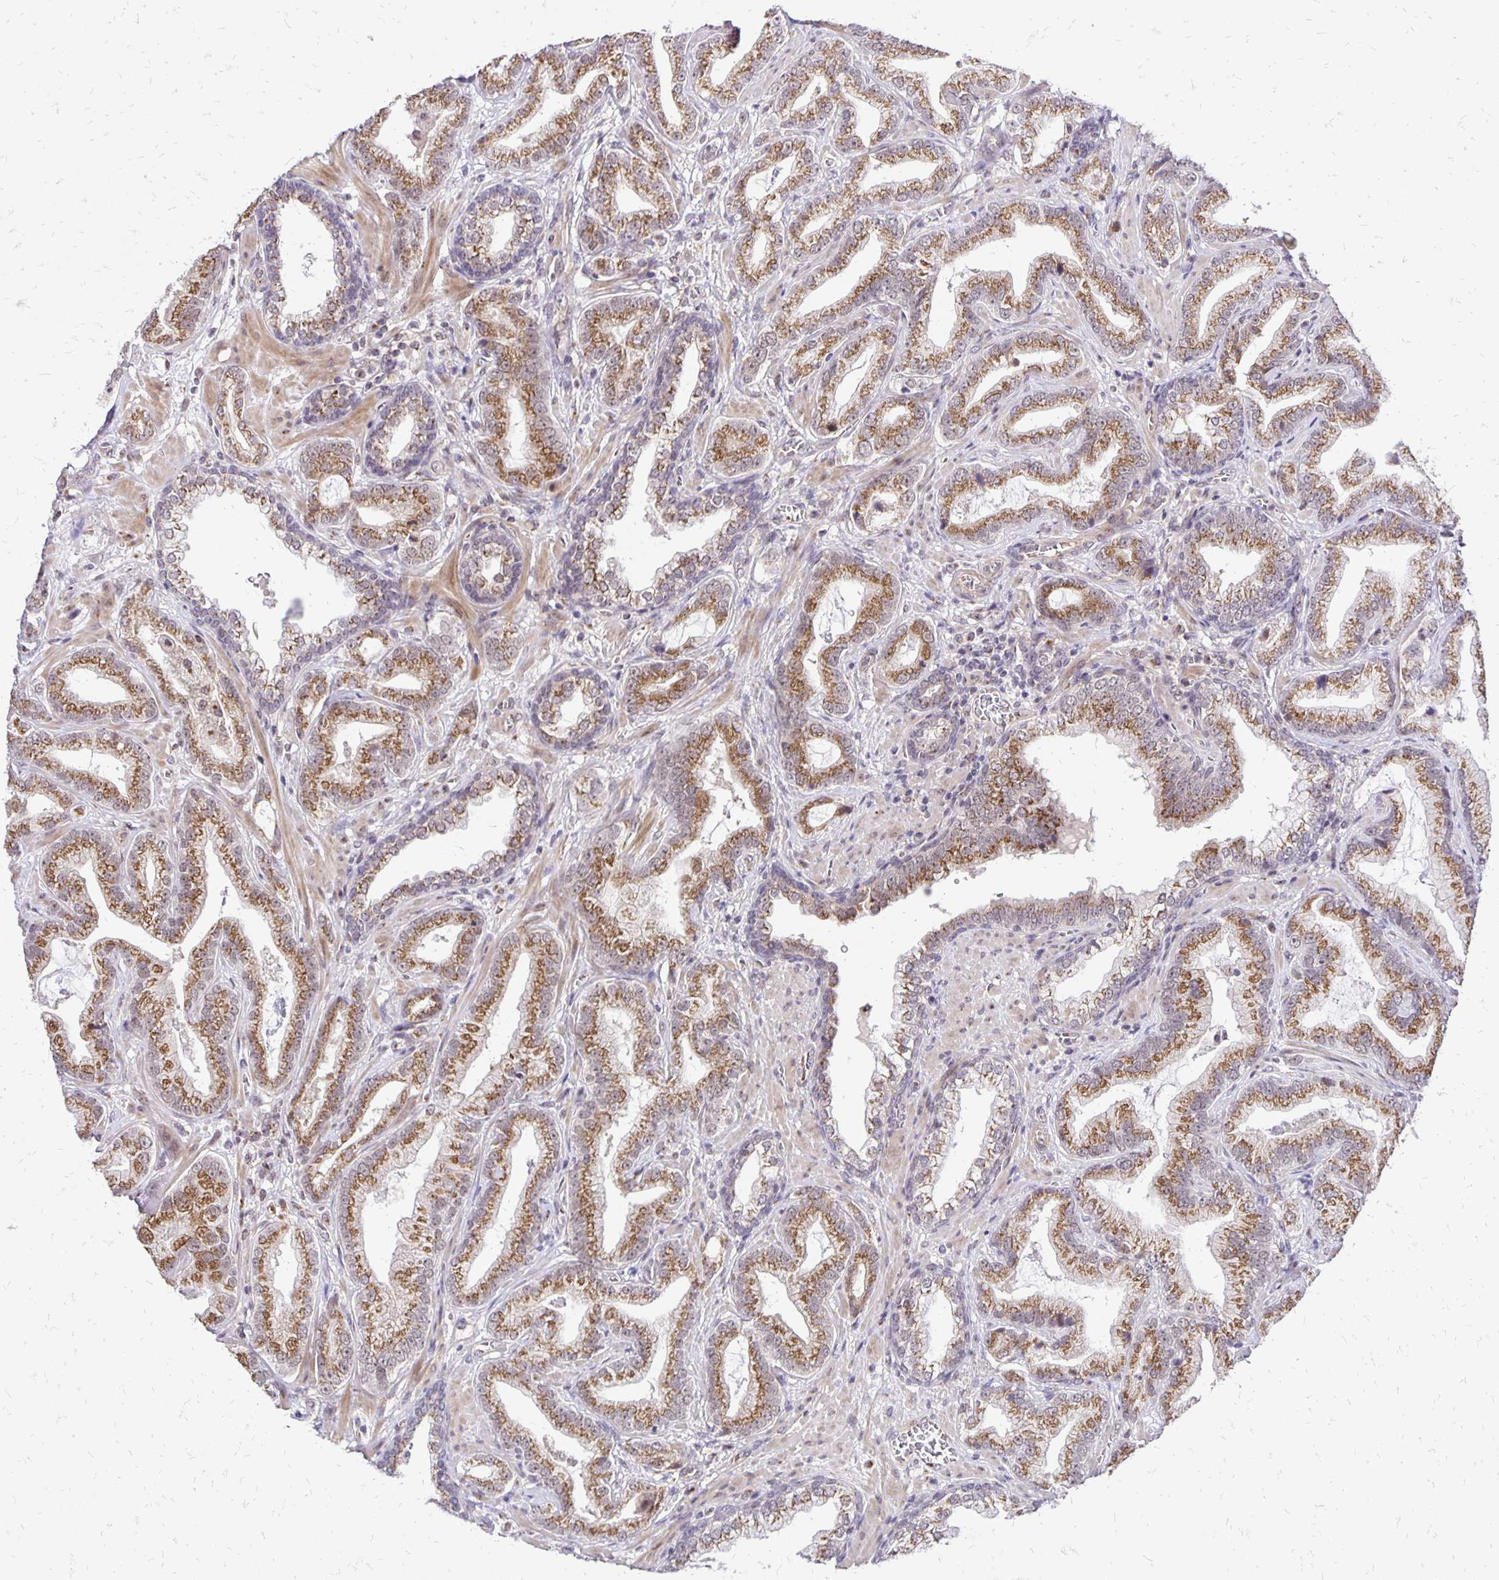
{"staining": {"intensity": "moderate", "quantity": ">75%", "location": "cytoplasmic/membranous"}, "tissue": "prostate cancer", "cell_type": "Tumor cells", "image_type": "cancer", "snomed": [{"axis": "morphology", "description": "Adenocarcinoma, Low grade"}, {"axis": "topography", "description": "Prostate"}], "caption": "A medium amount of moderate cytoplasmic/membranous staining is appreciated in about >75% of tumor cells in prostate cancer tissue.", "gene": "GOLGA5", "patient": {"sex": "male", "age": 62}}